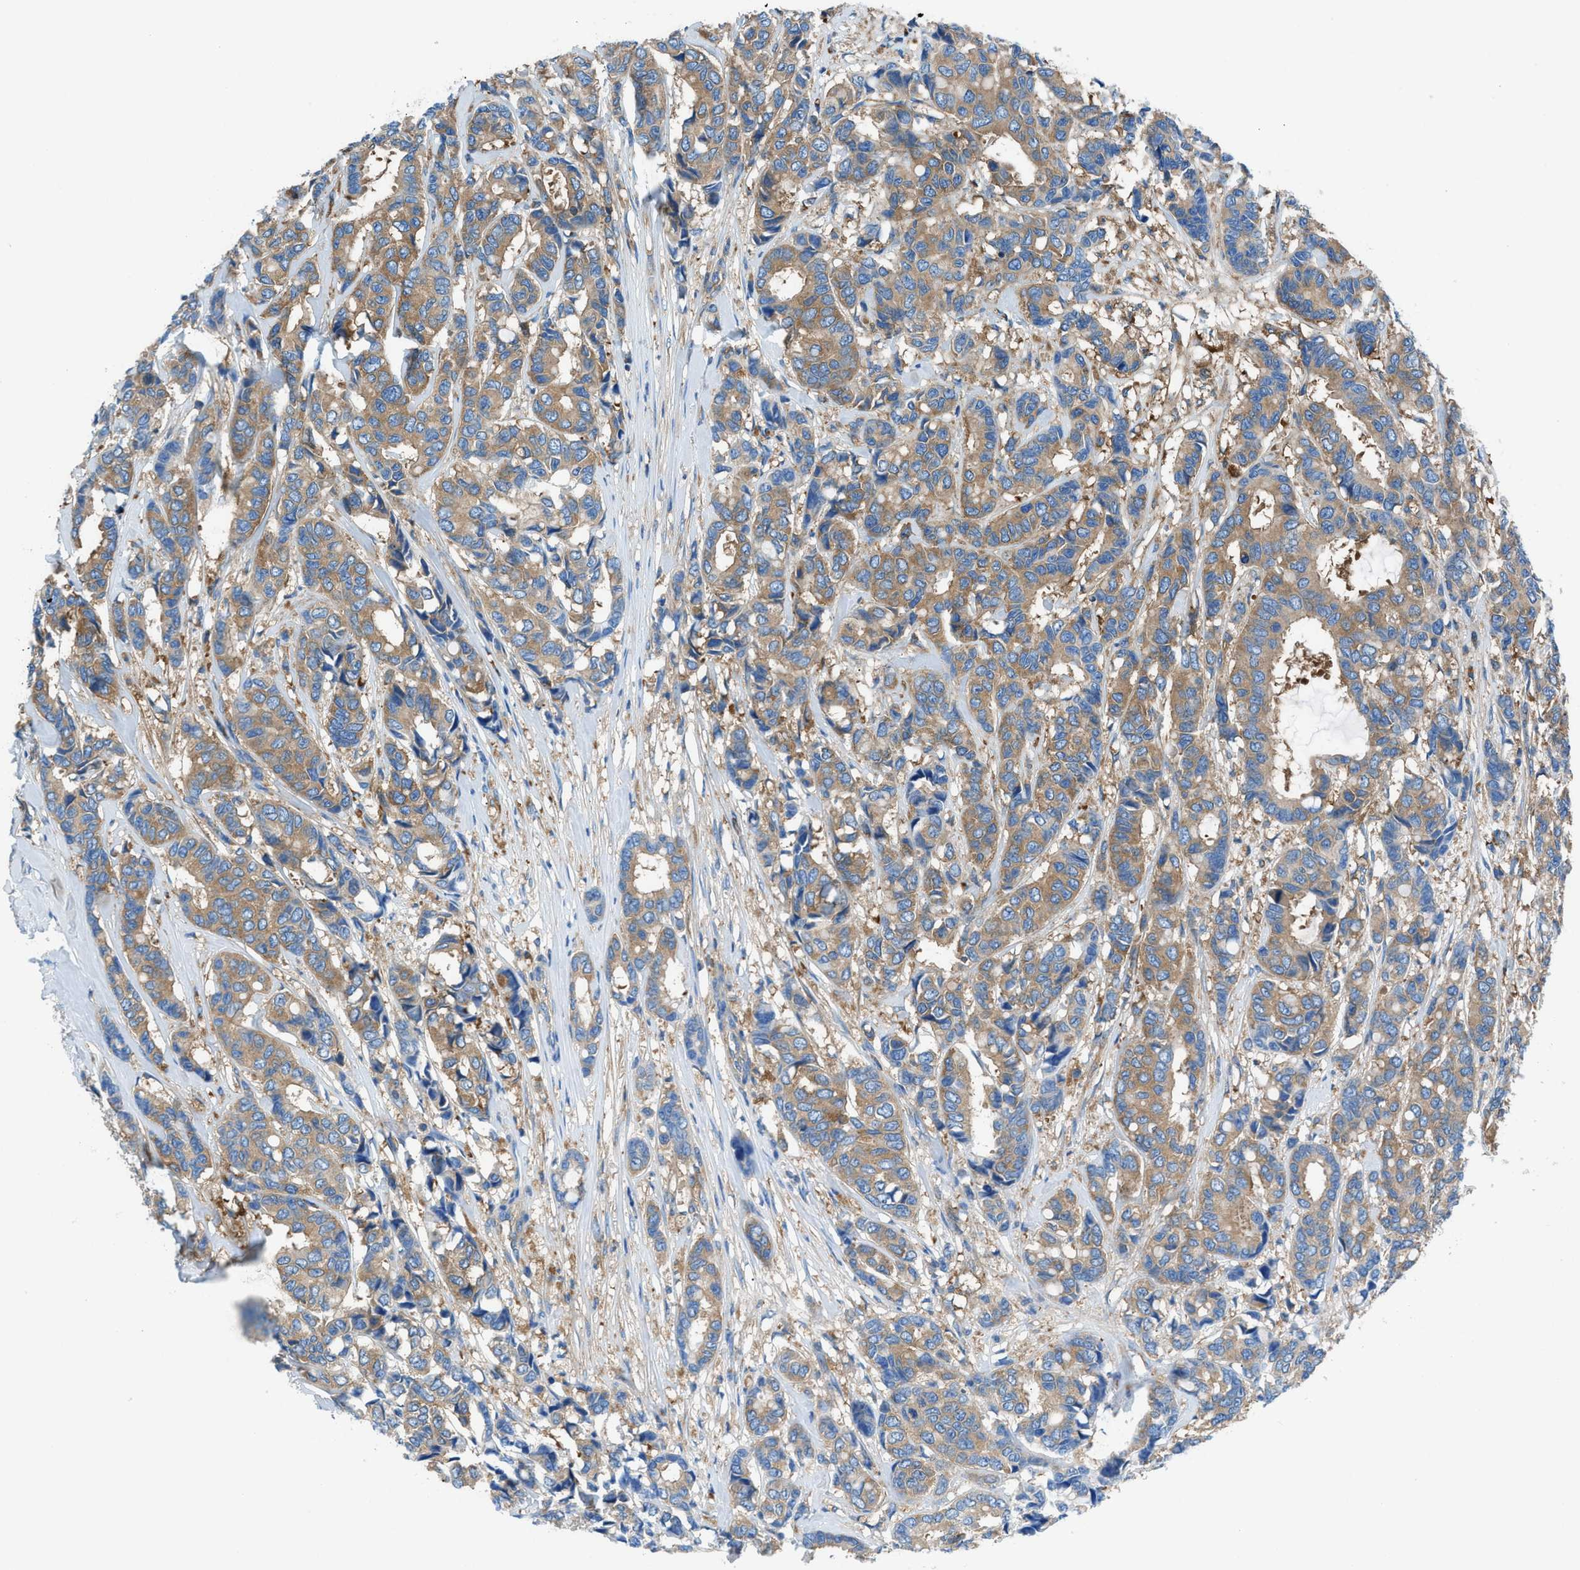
{"staining": {"intensity": "moderate", "quantity": "25%-75%", "location": "cytoplasmic/membranous"}, "tissue": "breast cancer", "cell_type": "Tumor cells", "image_type": "cancer", "snomed": [{"axis": "morphology", "description": "Duct carcinoma"}, {"axis": "topography", "description": "Breast"}], "caption": "IHC photomicrograph of neoplastic tissue: human breast cancer (infiltrating ductal carcinoma) stained using IHC reveals medium levels of moderate protein expression localized specifically in the cytoplasmic/membranous of tumor cells, appearing as a cytoplasmic/membranous brown color.", "gene": "SARS1", "patient": {"sex": "female", "age": 87}}